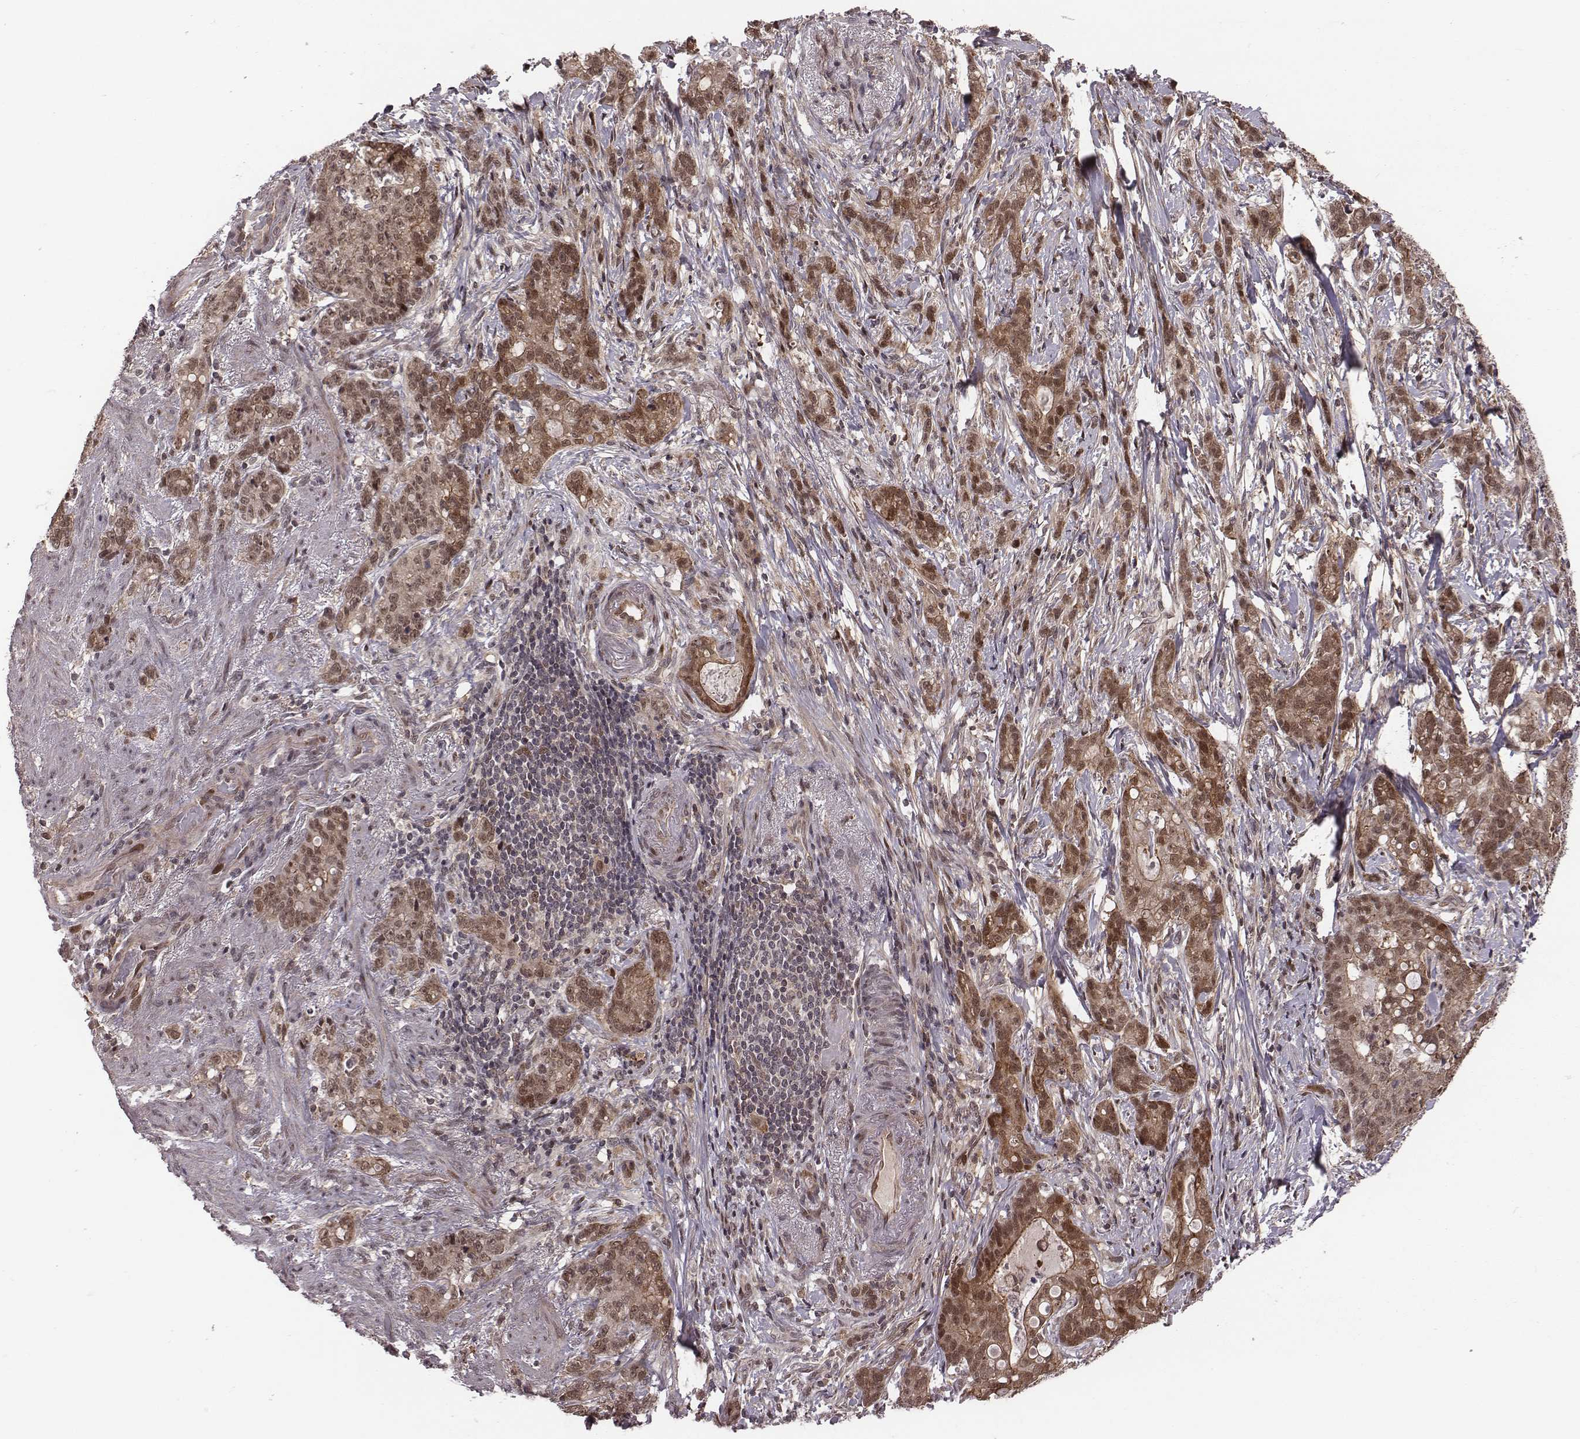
{"staining": {"intensity": "moderate", "quantity": "25%-75%", "location": "cytoplasmic/membranous,nuclear"}, "tissue": "stomach cancer", "cell_type": "Tumor cells", "image_type": "cancer", "snomed": [{"axis": "morphology", "description": "Adenocarcinoma, NOS"}, {"axis": "topography", "description": "Stomach, lower"}], "caption": "Immunohistochemical staining of human adenocarcinoma (stomach) demonstrates medium levels of moderate cytoplasmic/membranous and nuclear protein expression in approximately 25%-75% of tumor cells.", "gene": "RPL3", "patient": {"sex": "male", "age": 88}}